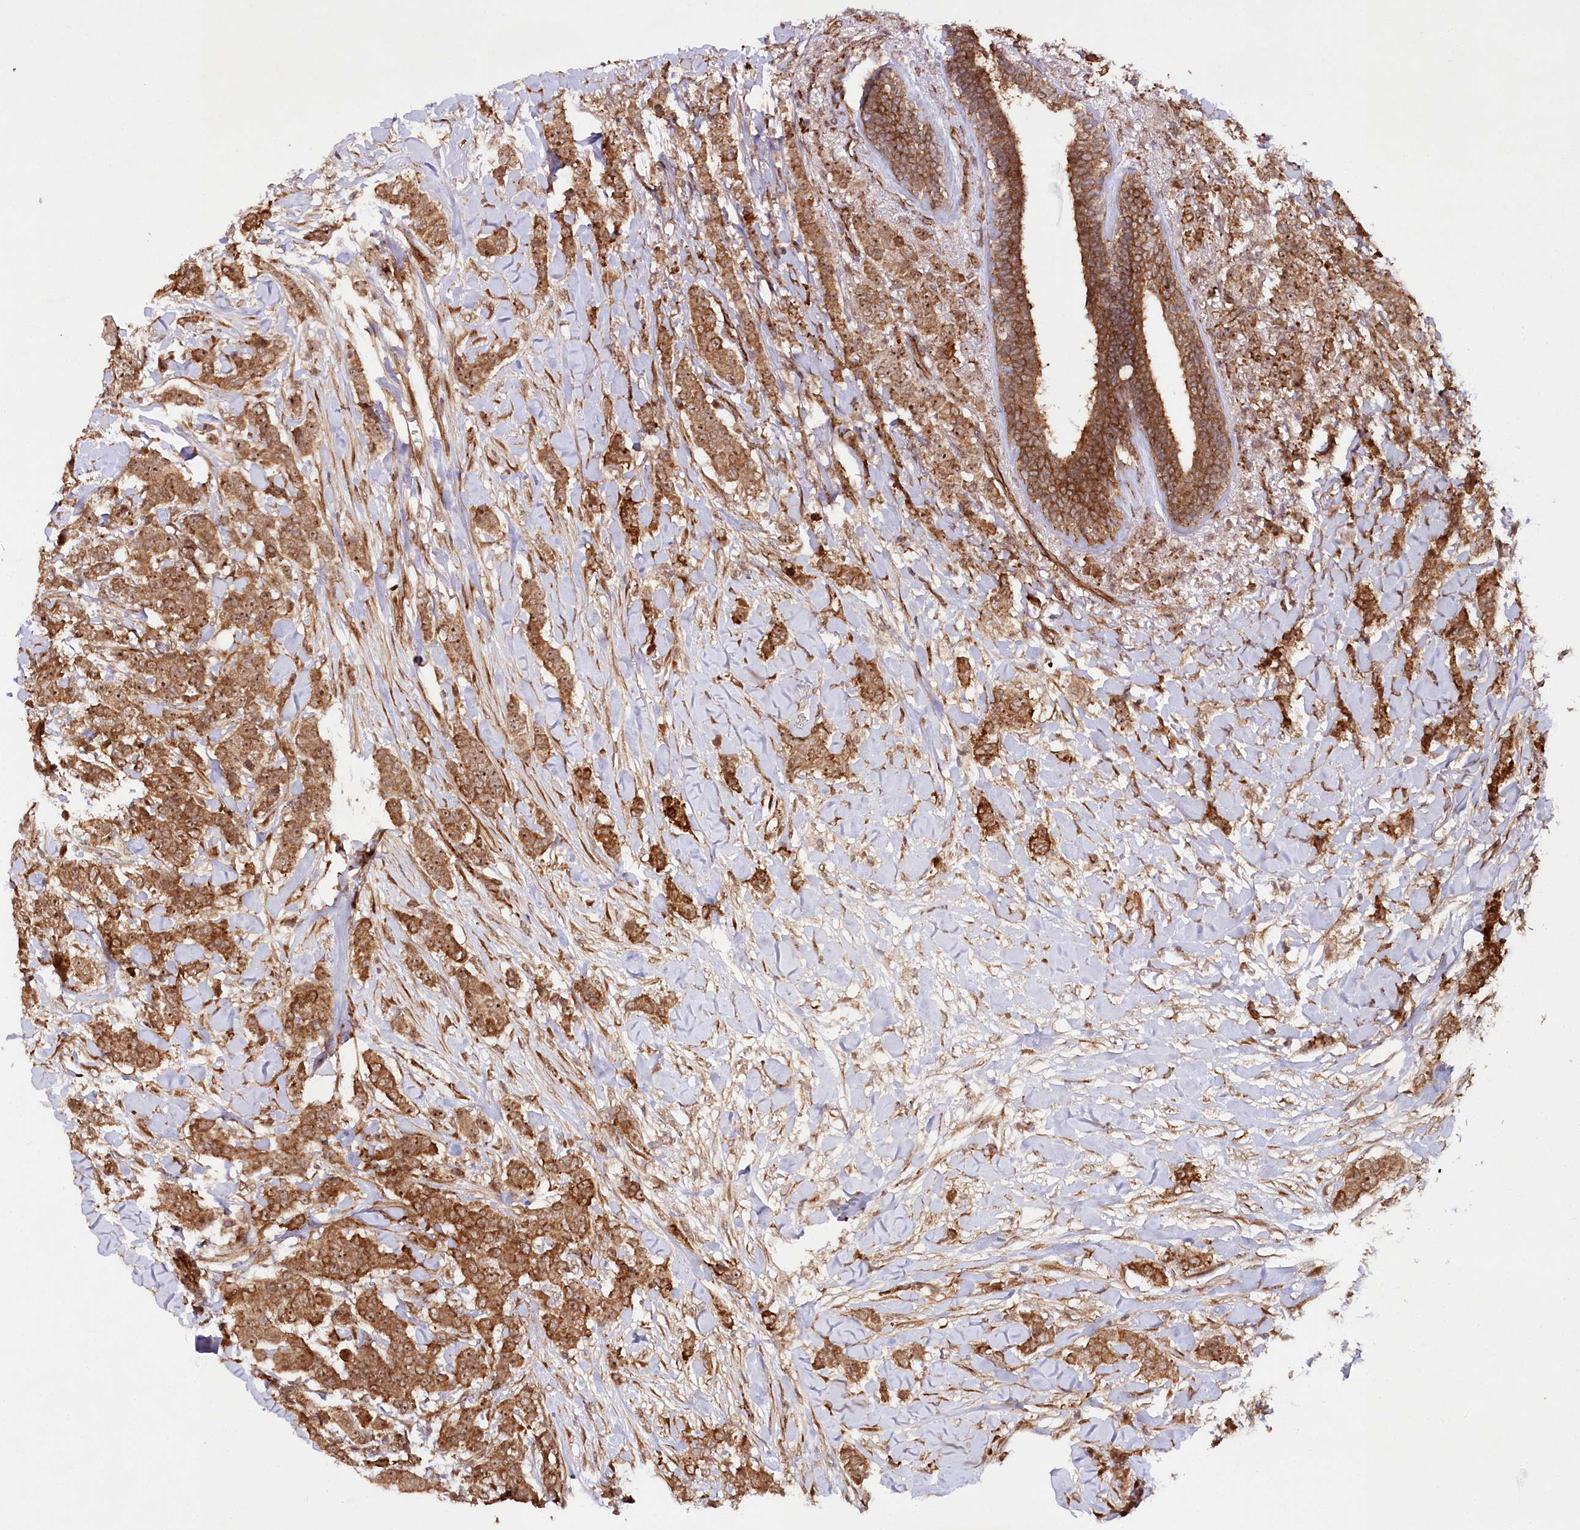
{"staining": {"intensity": "moderate", "quantity": ">75%", "location": "cytoplasmic/membranous,nuclear"}, "tissue": "breast cancer", "cell_type": "Tumor cells", "image_type": "cancer", "snomed": [{"axis": "morphology", "description": "Duct carcinoma"}, {"axis": "topography", "description": "Breast"}], "caption": "The photomicrograph displays immunohistochemical staining of intraductal carcinoma (breast). There is moderate cytoplasmic/membranous and nuclear staining is present in approximately >75% of tumor cells. (IHC, brightfield microscopy, high magnification).", "gene": "ALKBH8", "patient": {"sex": "female", "age": 40}}